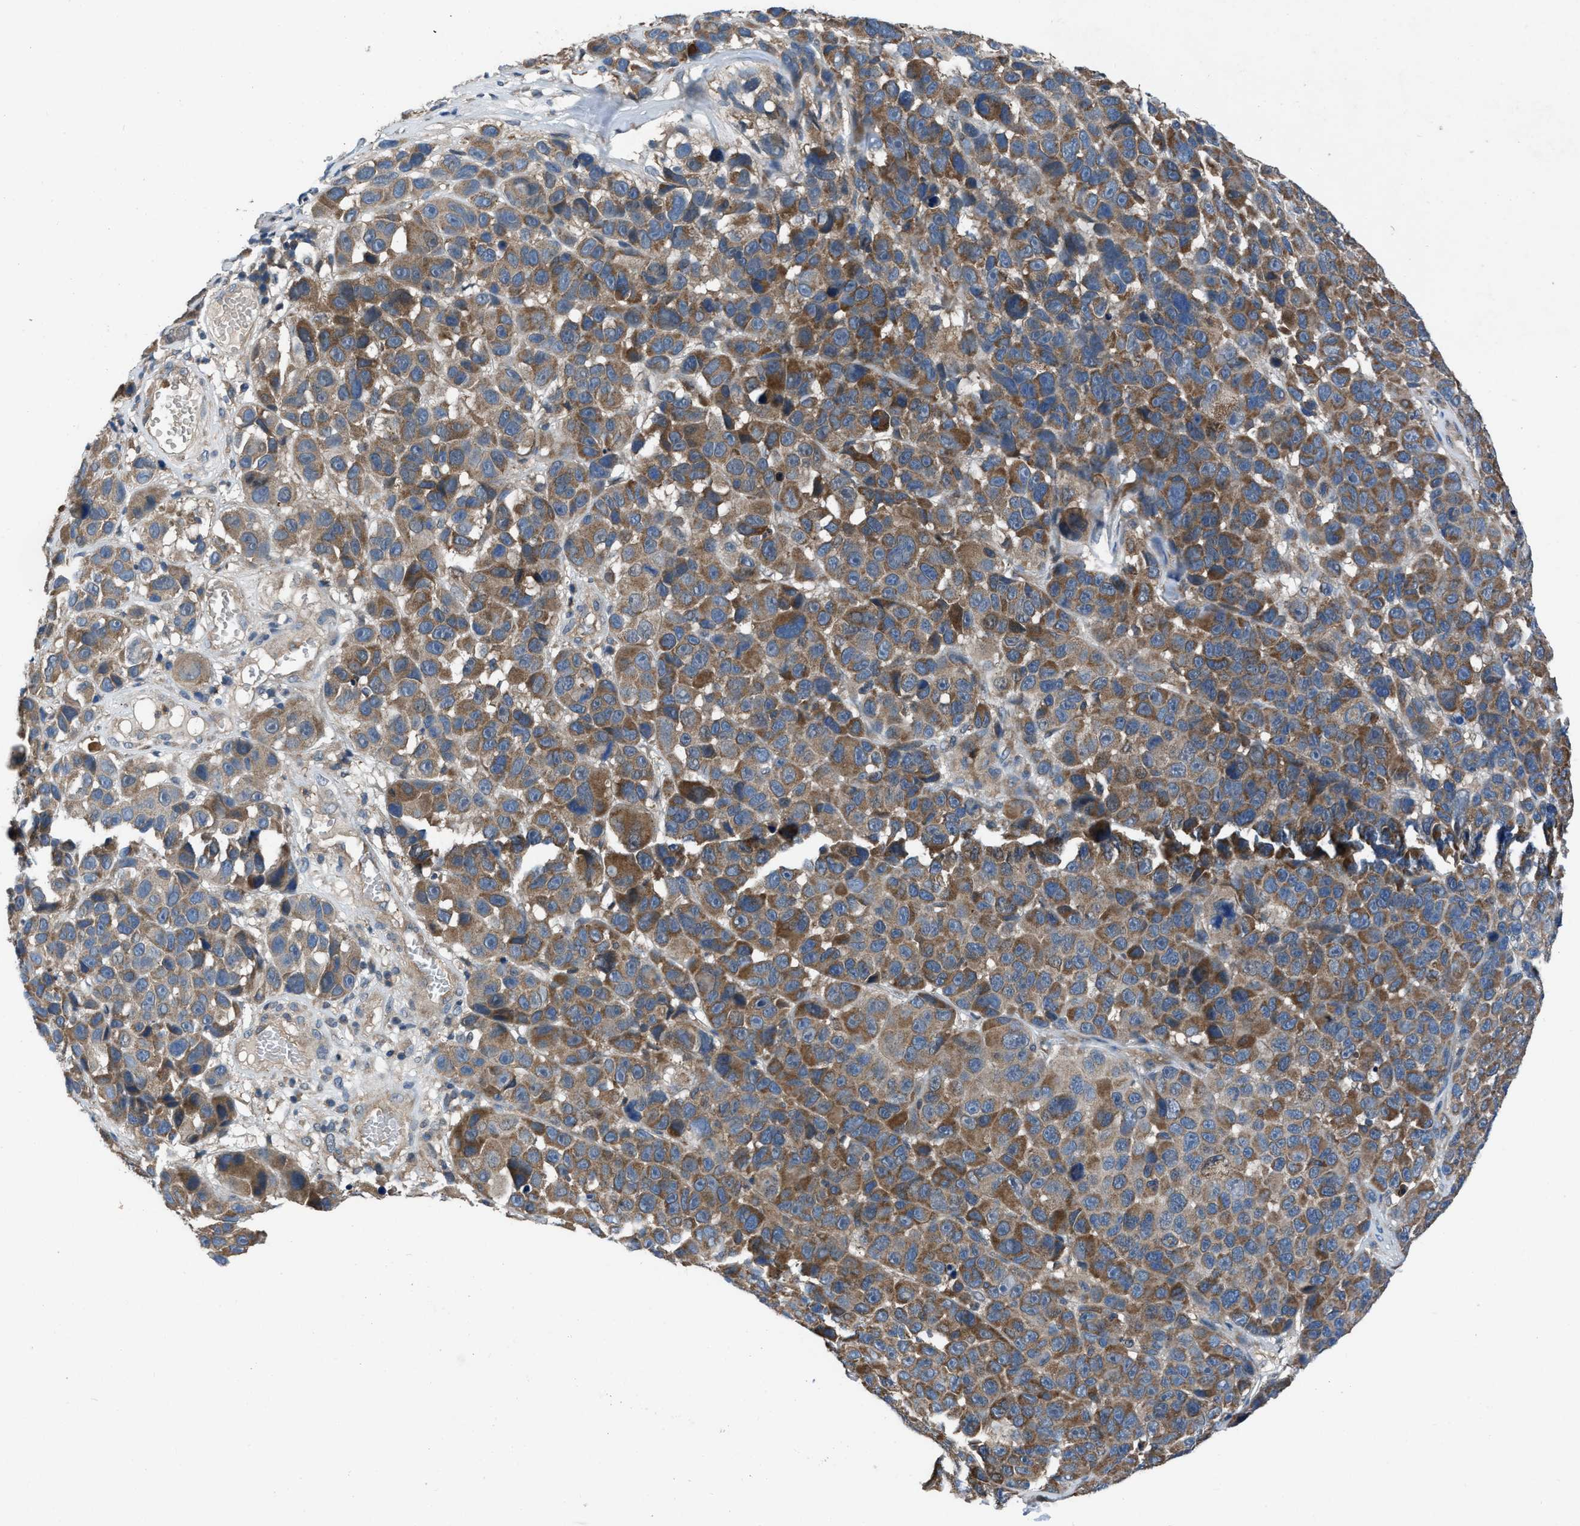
{"staining": {"intensity": "moderate", "quantity": ">75%", "location": "cytoplasmic/membranous"}, "tissue": "melanoma", "cell_type": "Tumor cells", "image_type": "cancer", "snomed": [{"axis": "morphology", "description": "Malignant melanoma, NOS"}, {"axis": "topography", "description": "Skin"}], "caption": "Melanoma stained with a protein marker shows moderate staining in tumor cells.", "gene": "USP25", "patient": {"sex": "male", "age": 53}}